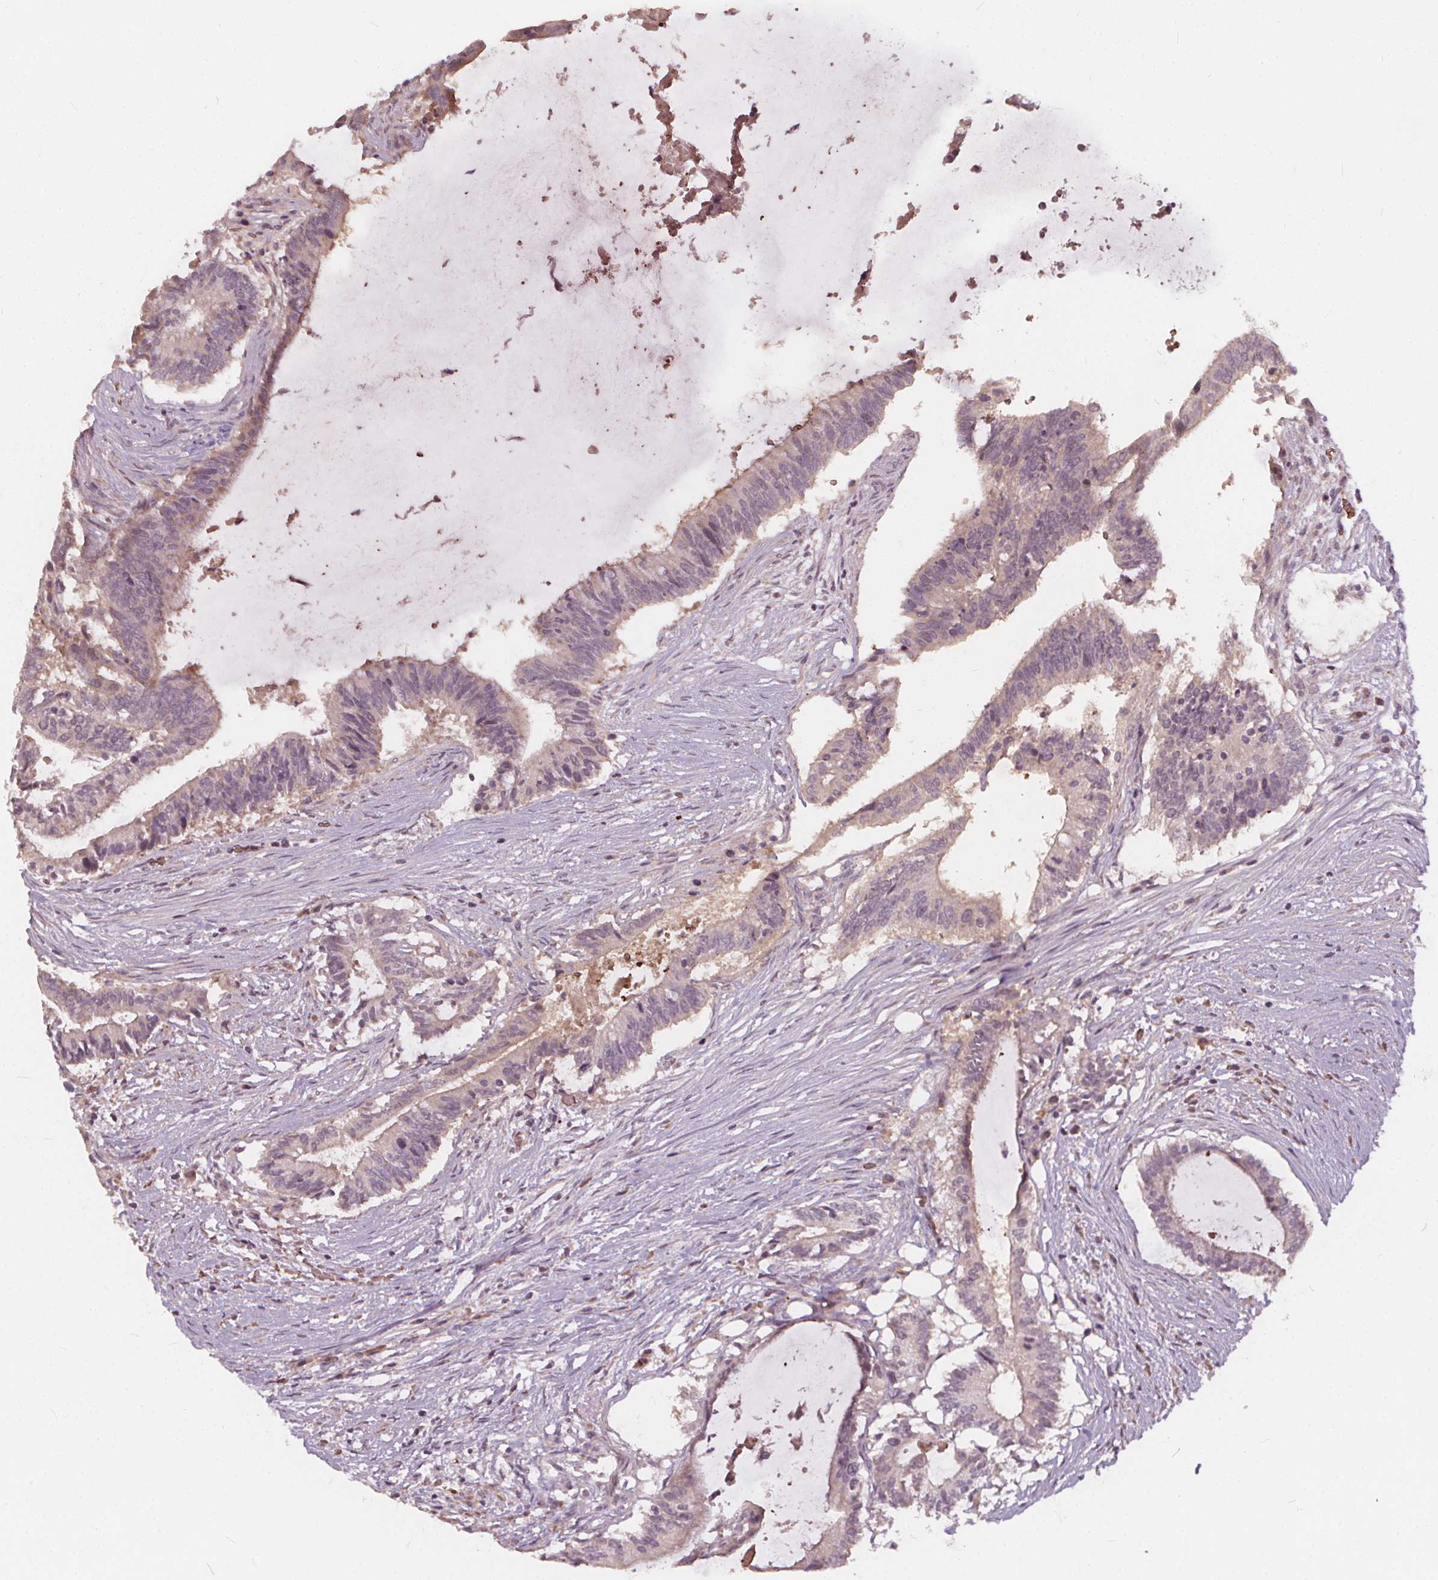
{"staining": {"intensity": "weak", "quantity": "<25%", "location": "cytoplasmic/membranous"}, "tissue": "colorectal cancer", "cell_type": "Tumor cells", "image_type": "cancer", "snomed": [{"axis": "morphology", "description": "Adenocarcinoma, NOS"}, {"axis": "topography", "description": "Colon"}], "caption": "An image of human colorectal cancer (adenocarcinoma) is negative for staining in tumor cells. Brightfield microscopy of IHC stained with DAB (3,3'-diaminobenzidine) (brown) and hematoxylin (blue), captured at high magnification.", "gene": "IPO13", "patient": {"sex": "female", "age": 43}}